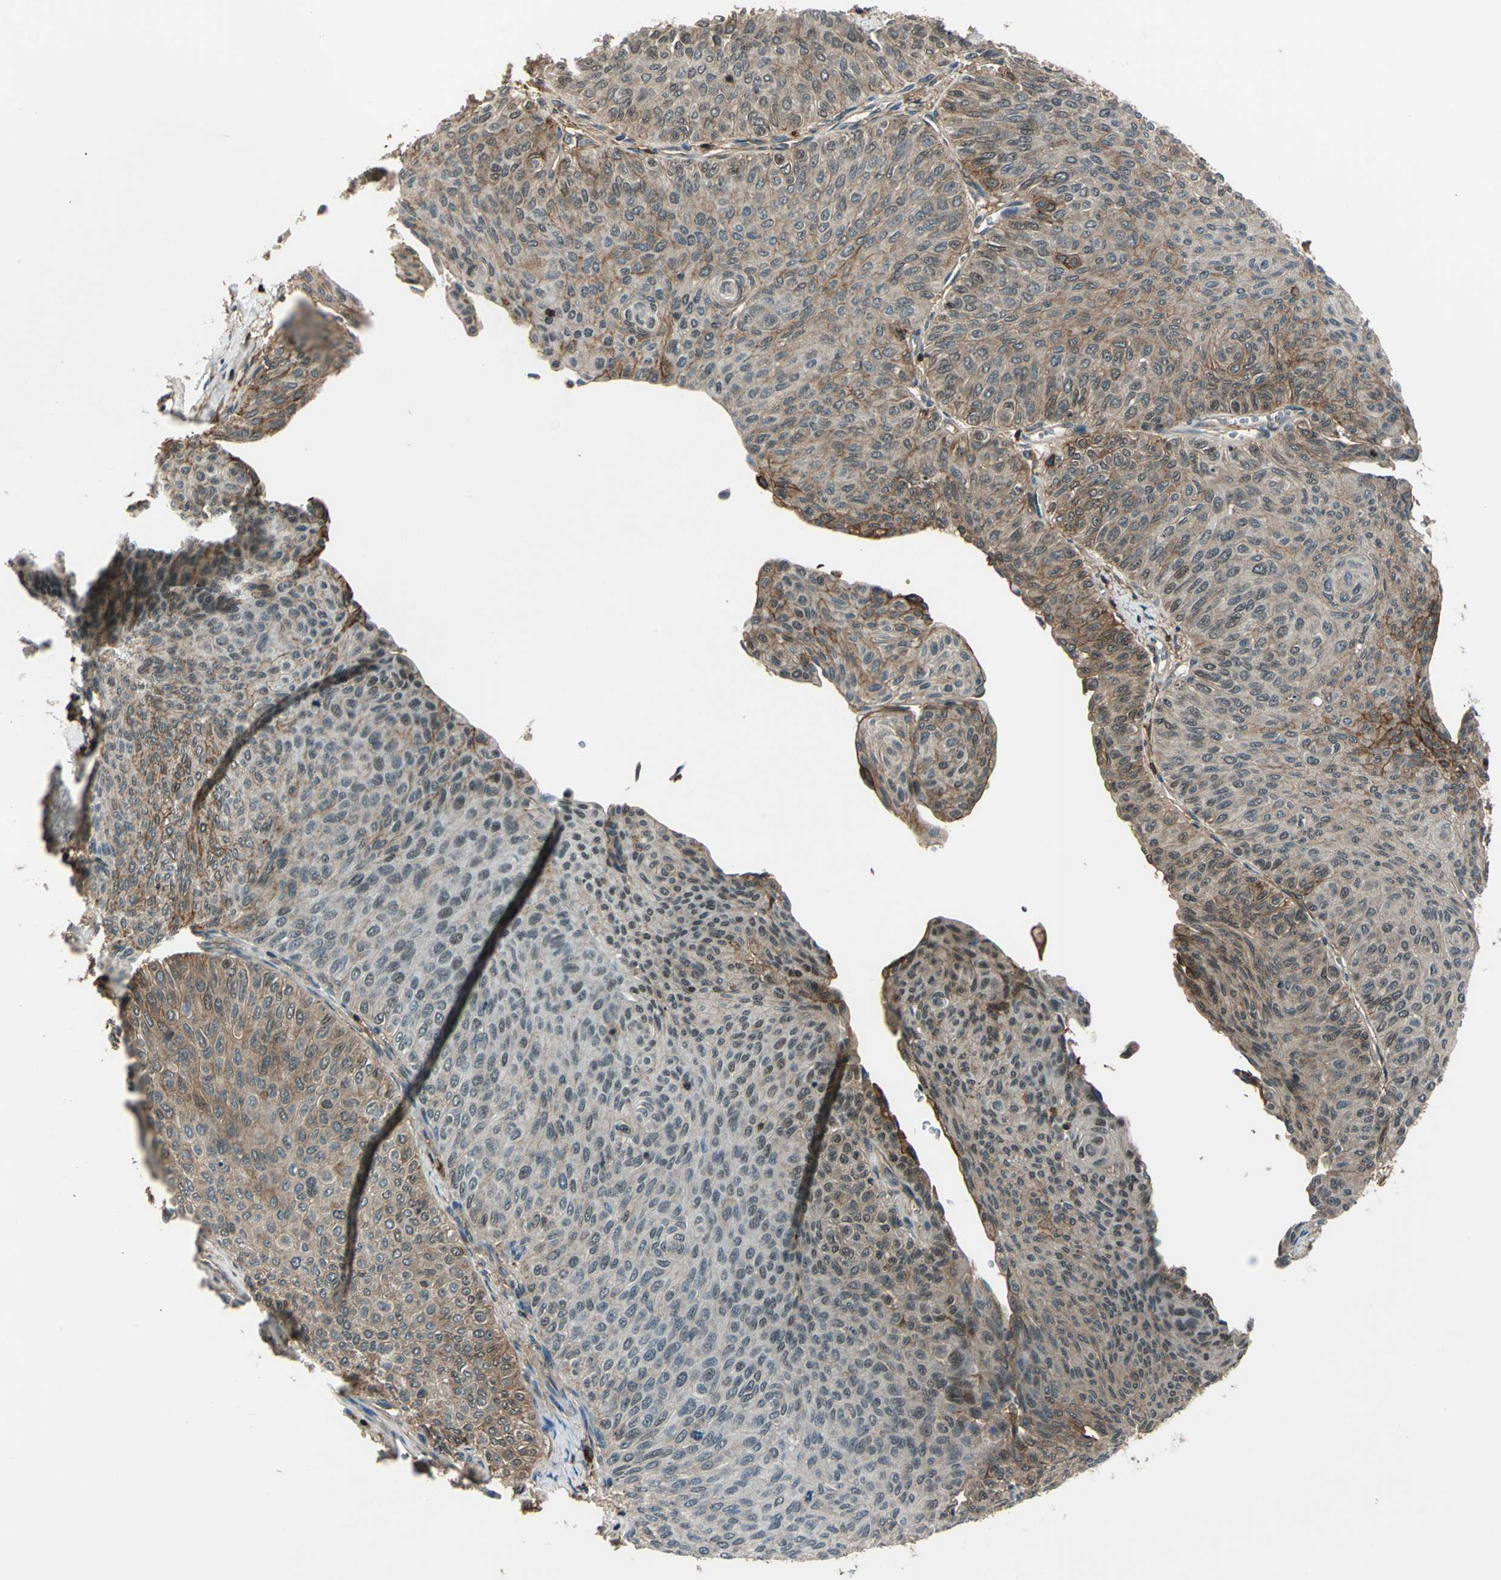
{"staining": {"intensity": "moderate", "quantity": ">75%", "location": "cytoplasmic/membranous,nuclear"}, "tissue": "urothelial cancer", "cell_type": "Tumor cells", "image_type": "cancer", "snomed": [{"axis": "morphology", "description": "Urothelial carcinoma, Low grade"}, {"axis": "topography", "description": "Urinary bladder"}], "caption": "Immunohistochemical staining of human urothelial cancer exhibits medium levels of moderate cytoplasmic/membranous and nuclear staining in about >75% of tumor cells. Using DAB (3,3'-diaminobenzidine) (brown) and hematoxylin (blue) stains, captured at high magnification using brightfield microscopy.", "gene": "NR2C2", "patient": {"sex": "male", "age": 78}}